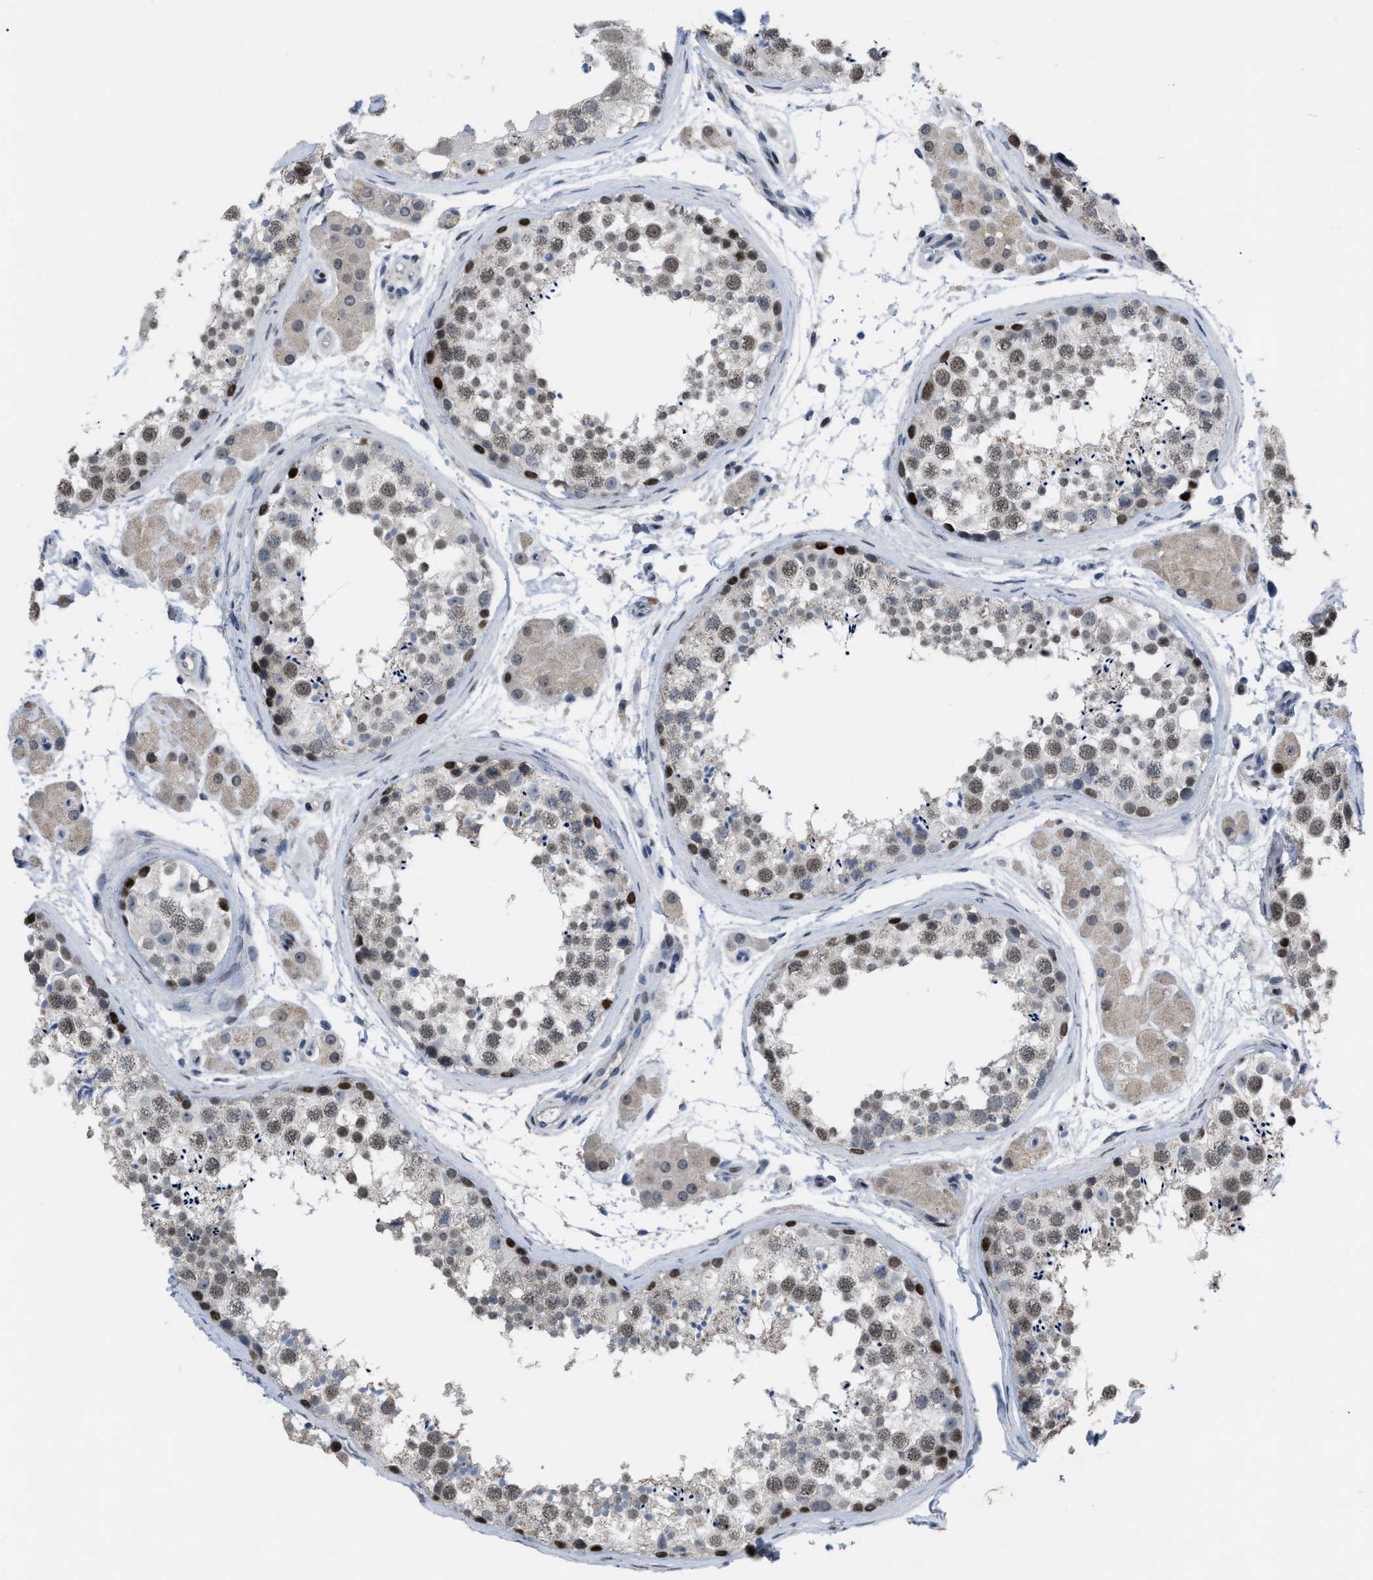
{"staining": {"intensity": "moderate", "quantity": ">75%", "location": "nuclear"}, "tissue": "testis", "cell_type": "Cells in seminiferous ducts", "image_type": "normal", "snomed": [{"axis": "morphology", "description": "Normal tissue, NOS"}, {"axis": "topography", "description": "Testis"}], "caption": "This photomicrograph displays immunohistochemistry (IHC) staining of normal testis, with medium moderate nuclear expression in about >75% of cells in seminiferous ducts.", "gene": "SETDB1", "patient": {"sex": "male", "age": 56}}